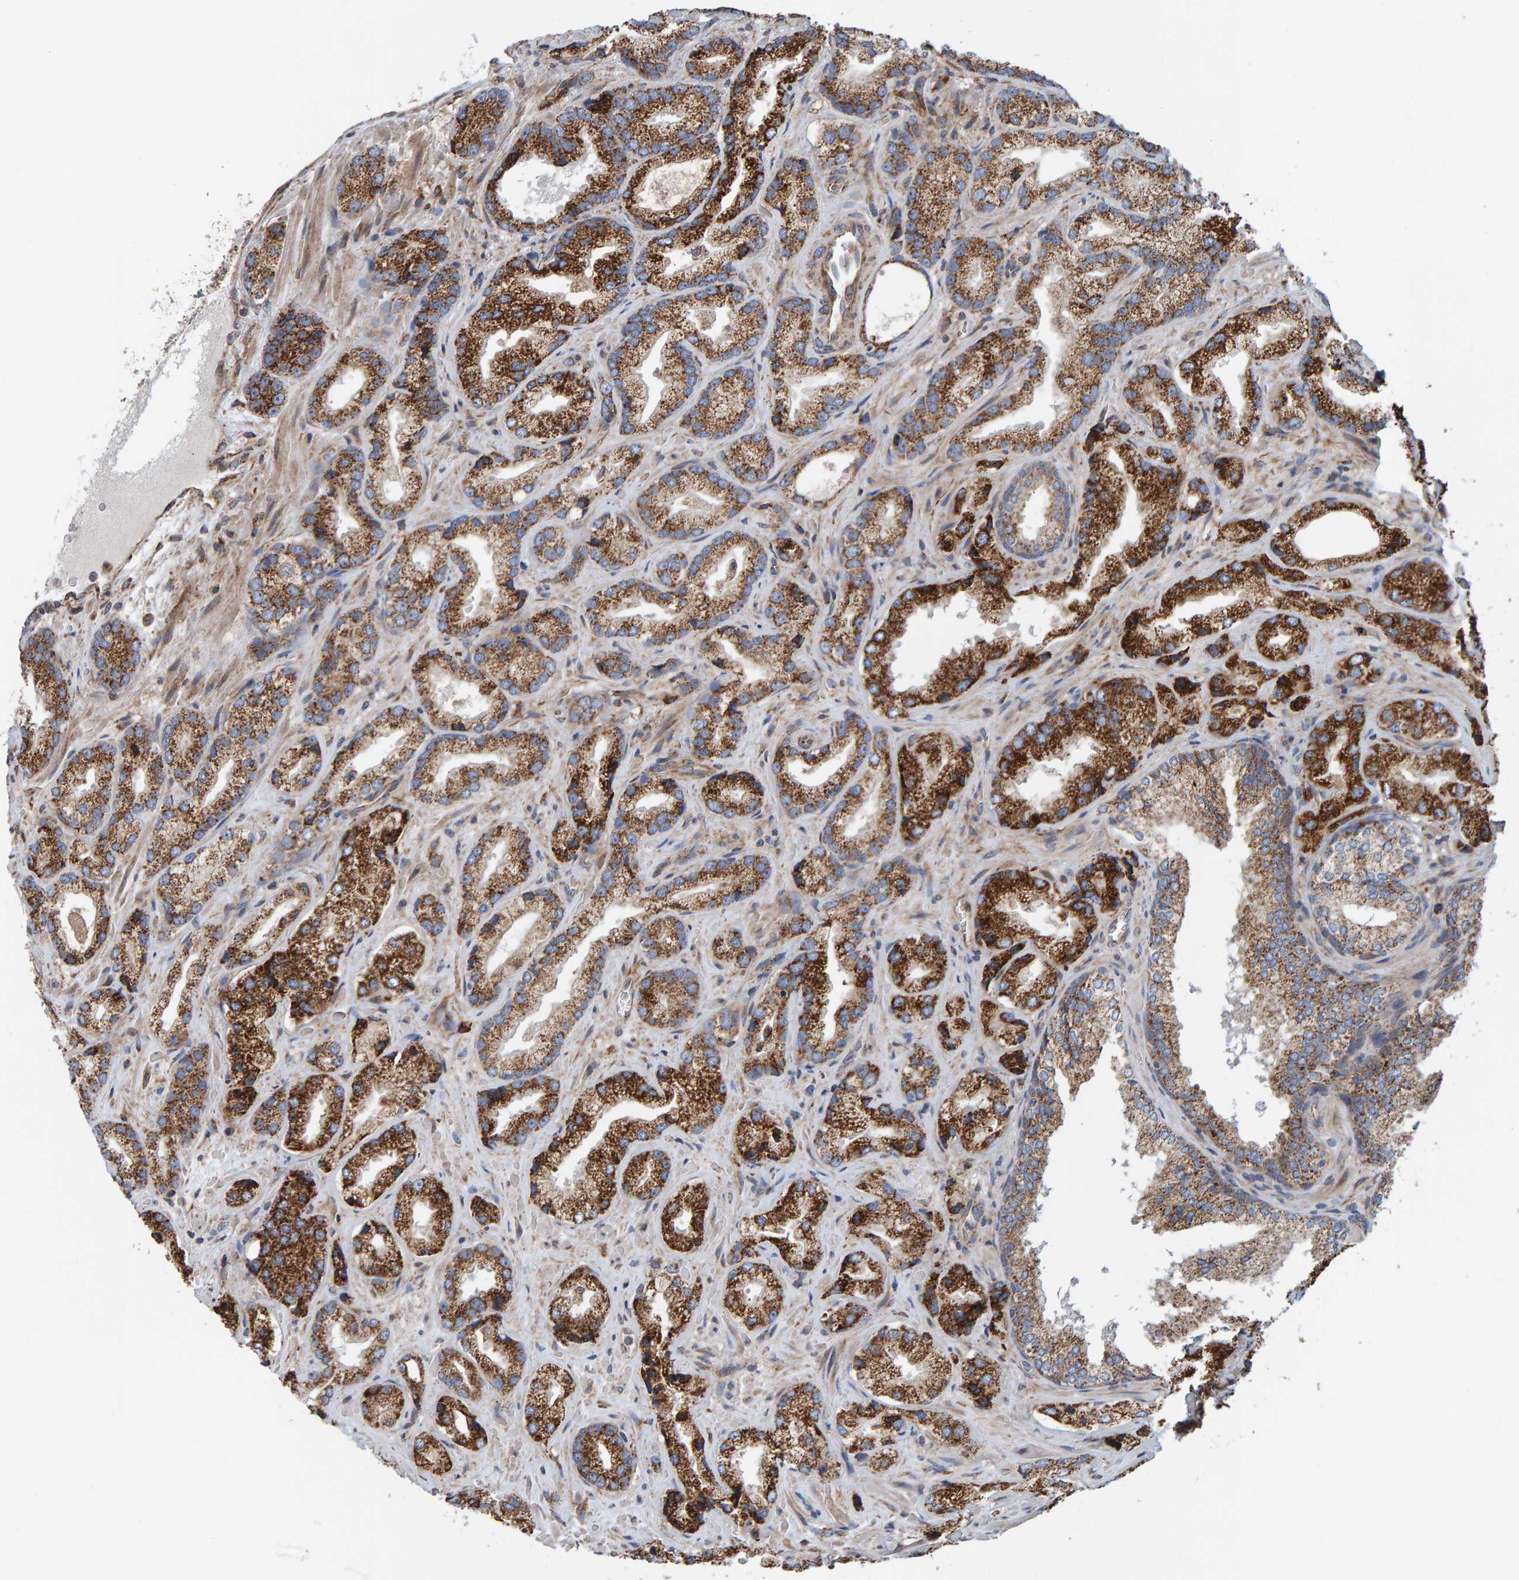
{"staining": {"intensity": "strong", "quantity": ">75%", "location": "cytoplasmic/membranous"}, "tissue": "prostate cancer", "cell_type": "Tumor cells", "image_type": "cancer", "snomed": [{"axis": "morphology", "description": "Adenocarcinoma, High grade"}, {"axis": "topography", "description": "Prostate"}], "caption": "Strong cytoplasmic/membranous positivity is present in approximately >75% of tumor cells in prostate cancer (adenocarcinoma (high-grade)). Immunohistochemistry stains the protein in brown and the nuclei are stained blue.", "gene": "MRPL45", "patient": {"sex": "male", "age": 63}}